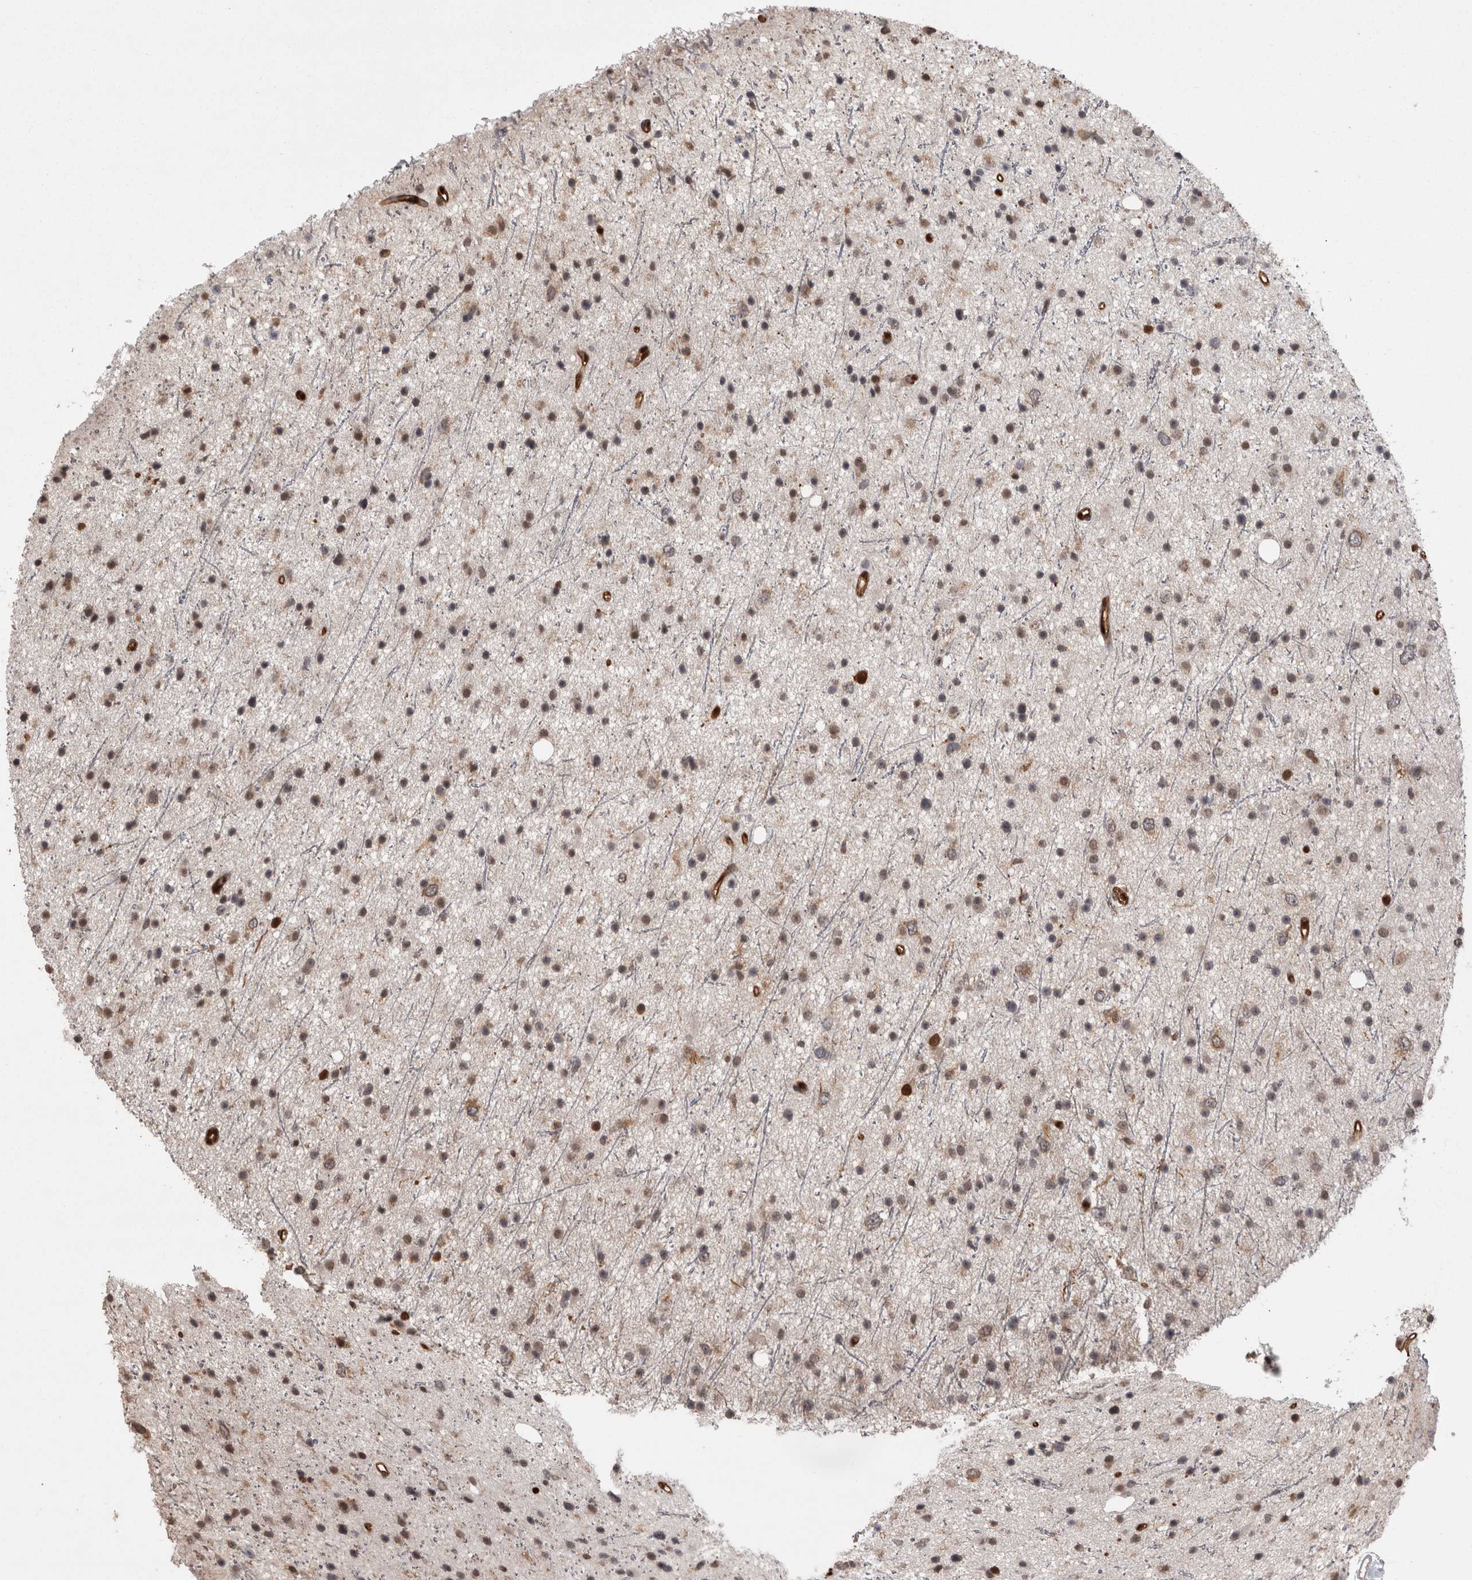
{"staining": {"intensity": "moderate", "quantity": "<25%", "location": "nuclear"}, "tissue": "glioma", "cell_type": "Tumor cells", "image_type": "cancer", "snomed": [{"axis": "morphology", "description": "Glioma, malignant, Low grade"}, {"axis": "topography", "description": "Cerebral cortex"}], "caption": "A high-resolution photomicrograph shows immunohistochemistry (IHC) staining of malignant glioma (low-grade), which exhibits moderate nuclear staining in about <25% of tumor cells. (DAB (3,3'-diaminobenzidine) IHC with brightfield microscopy, high magnification).", "gene": "LXN", "patient": {"sex": "female", "age": 39}}